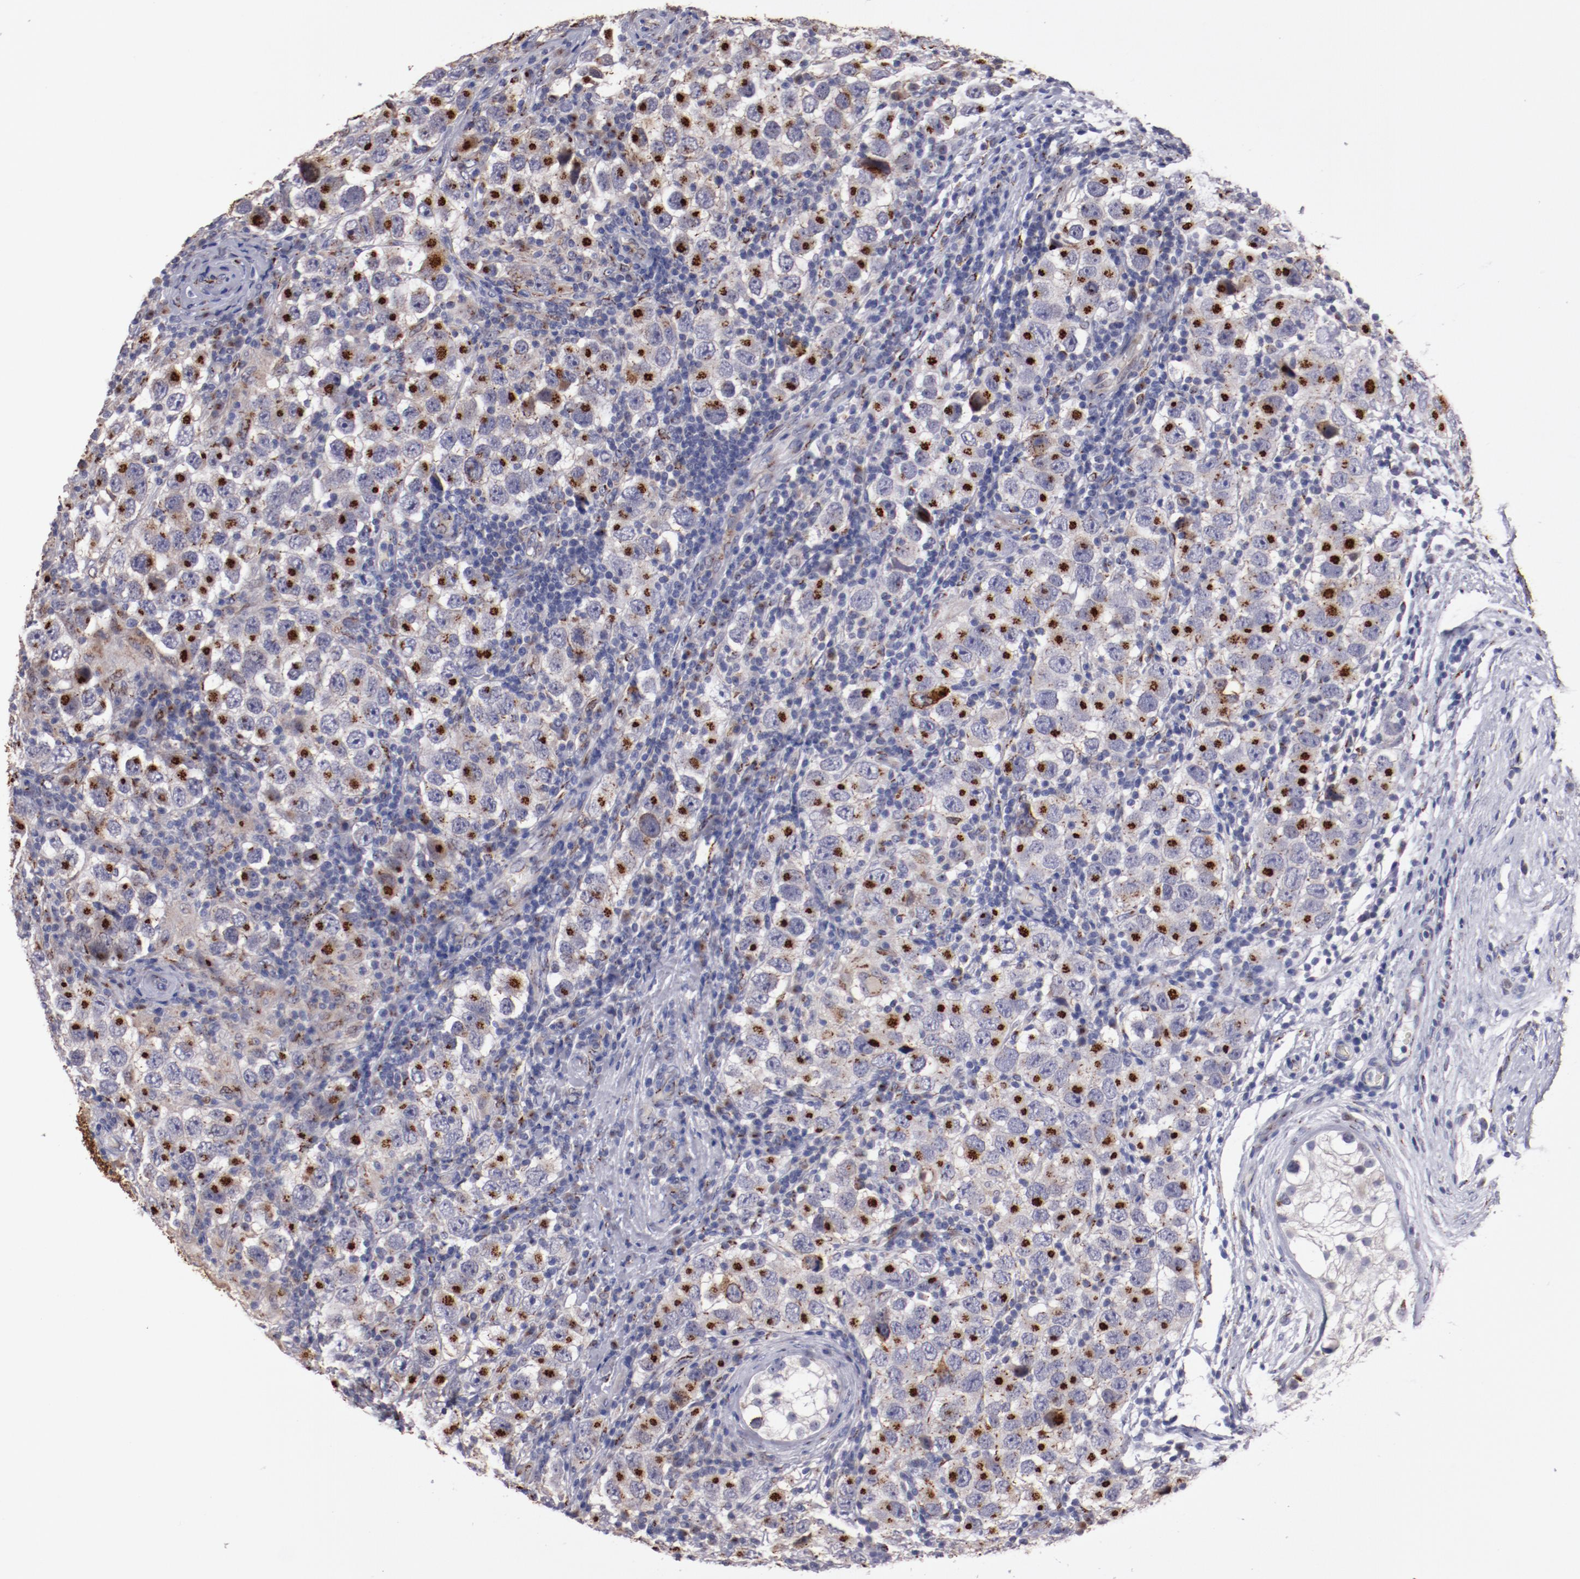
{"staining": {"intensity": "strong", "quantity": ">75%", "location": "cytoplasmic/membranous"}, "tissue": "testis cancer", "cell_type": "Tumor cells", "image_type": "cancer", "snomed": [{"axis": "morphology", "description": "Carcinoma, Embryonal, NOS"}, {"axis": "topography", "description": "Testis"}], "caption": "Testis embryonal carcinoma stained with a protein marker shows strong staining in tumor cells.", "gene": "GOLIM4", "patient": {"sex": "male", "age": 21}}